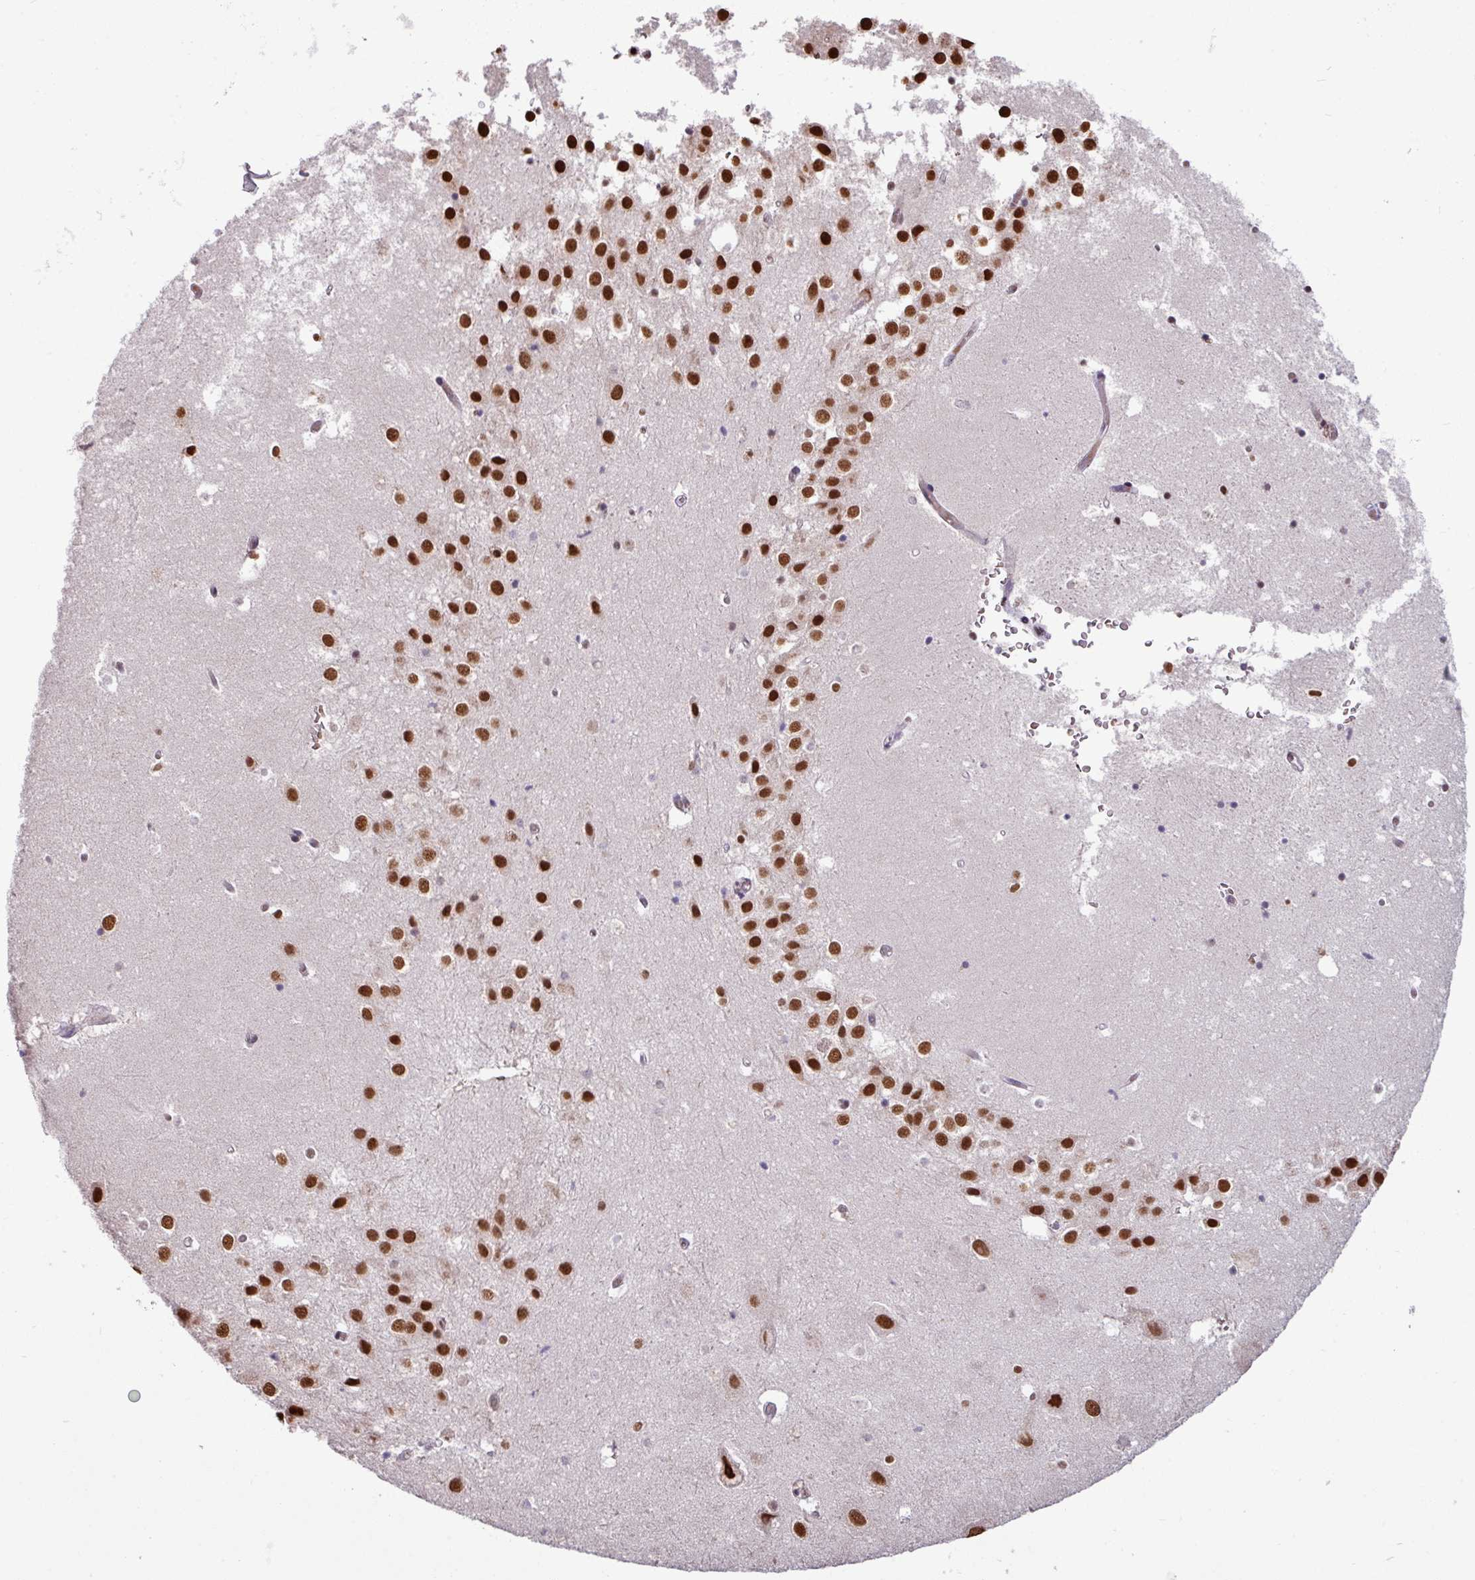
{"staining": {"intensity": "moderate", "quantity": "<25%", "location": "nuclear"}, "tissue": "hippocampus", "cell_type": "Glial cells", "image_type": "normal", "snomed": [{"axis": "morphology", "description": "Normal tissue, NOS"}, {"axis": "topography", "description": "Hippocampus"}], "caption": "Hippocampus stained for a protein demonstrates moderate nuclear positivity in glial cells. The staining was performed using DAB (3,3'-diaminobenzidine) to visualize the protein expression in brown, while the nuclei were stained in blue with hematoxylin (Magnification: 20x).", "gene": "TDG", "patient": {"sex": "female", "age": 52}}